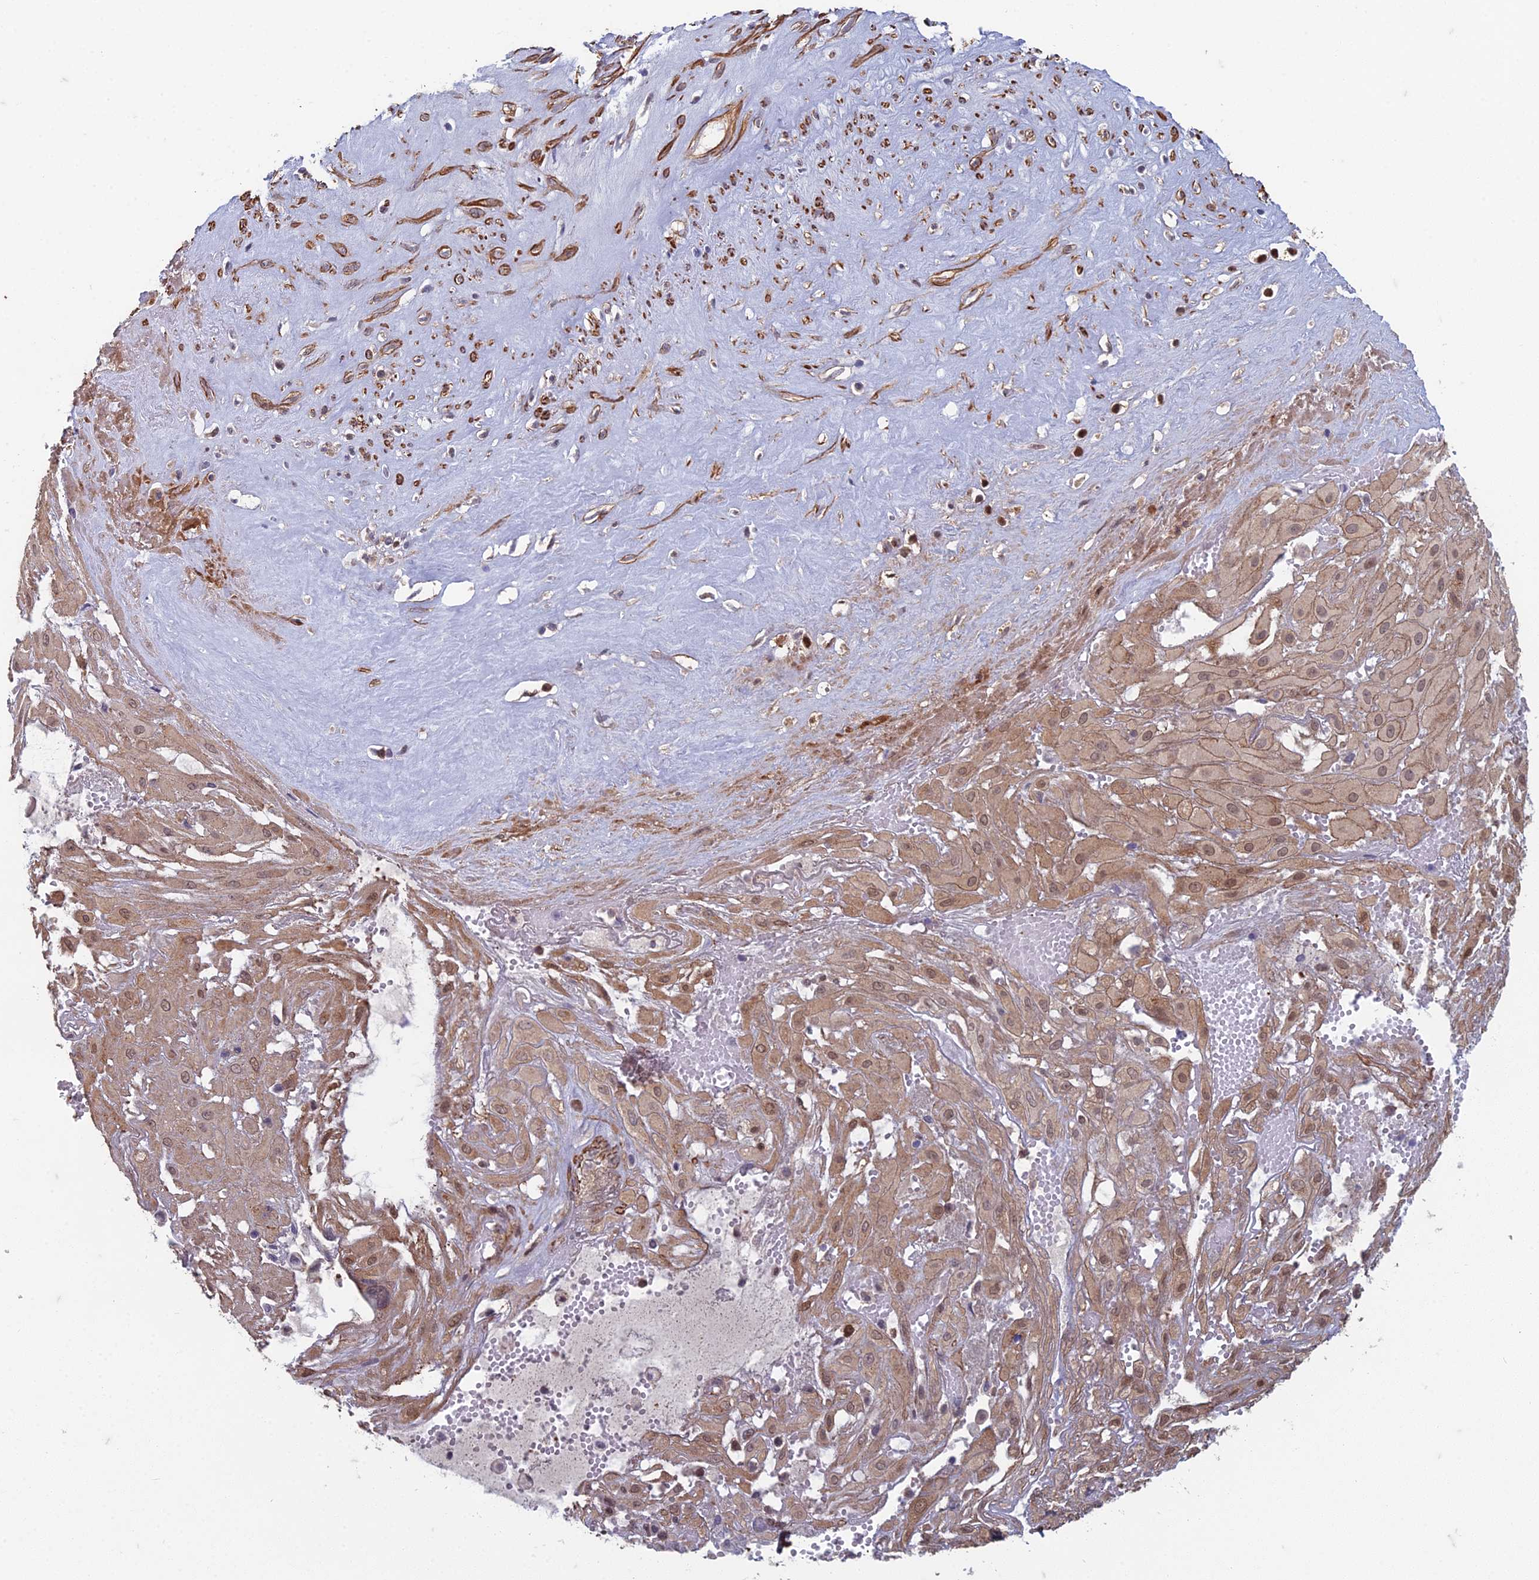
{"staining": {"intensity": "moderate", "quantity": "25%-75%", "location": "cytoplasmic/membranous,nuclear"}, "tissue": "cervical cancer", "cell_type": "Tumor cells", "image_type": "cancer", "snomed": [{"axis": "morphology", "description": "Squamous cell carcinoma, NOS"}, {"axis": "topography", "description": "Cervix"}], "caption": "A micrograph of cervical cancer (squamous cell carcinoma) stained for a protein displays moderate cytoplasmic/membranous and nuclear brown staining in tumor cells.", "gene": "ZNF626", "patient": {"sex": "female", "age": 36}}